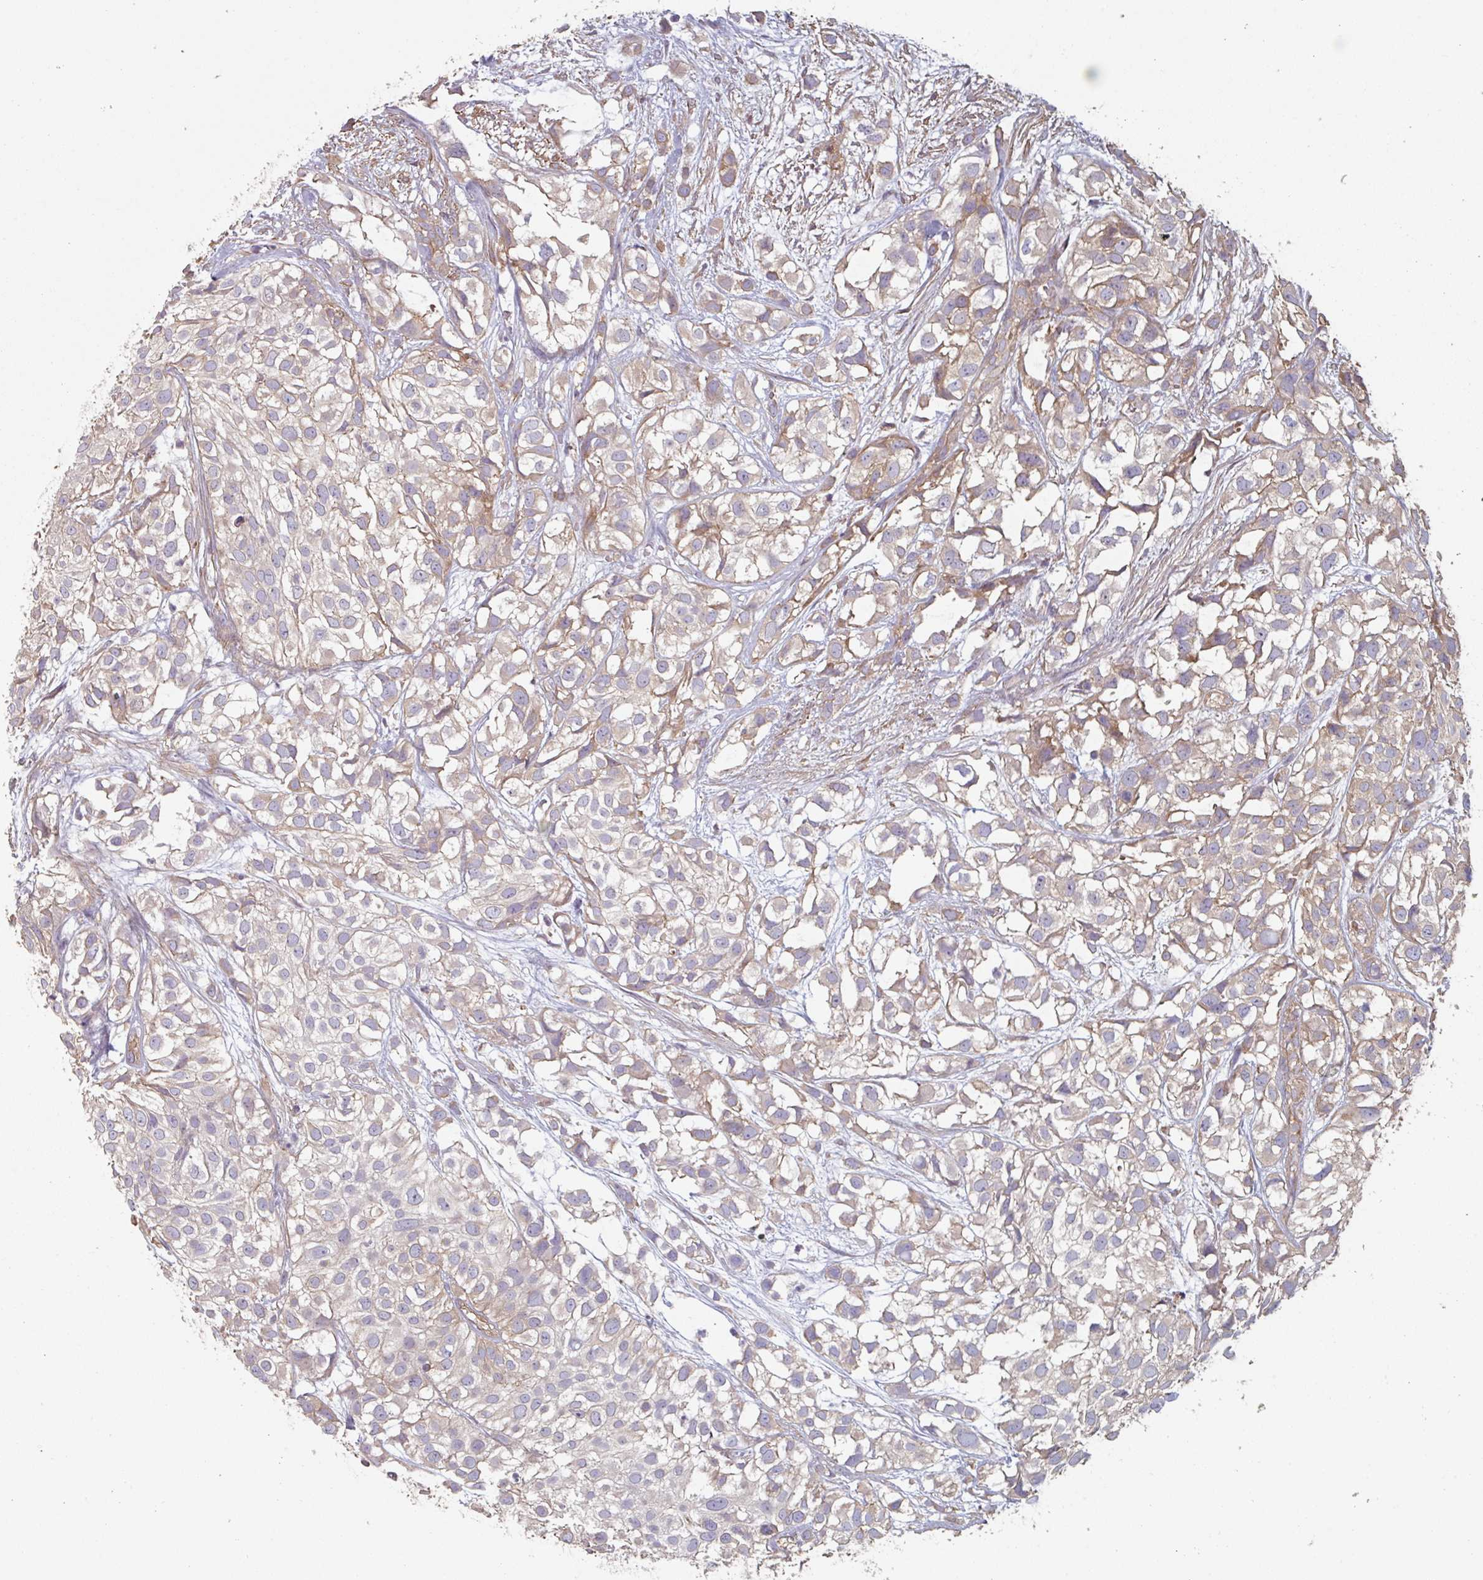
{"staining": {"intensity": "weak", "quantity": "25%-75%", "location": "cytoplasmic/membranous"}, "tissue": "urothelial cancer", "cell_type": "Tumor cells", "image_type": "cancer", "snomed": [{"axis": "morphology", "description": "Urothelial carcinoma, High grade"}, {"axis": "topography", "description": "Urinary bladder"}], "caption": "Immunohistochemistry (IHC) of human high-grade urothelial carcinoma reveals low levels of weak cytoplasmic/membranous staining in about 25%-75% of tumor cells.", "gene": "GSTA4", "patient": {"sex": "male", "age": 56}}